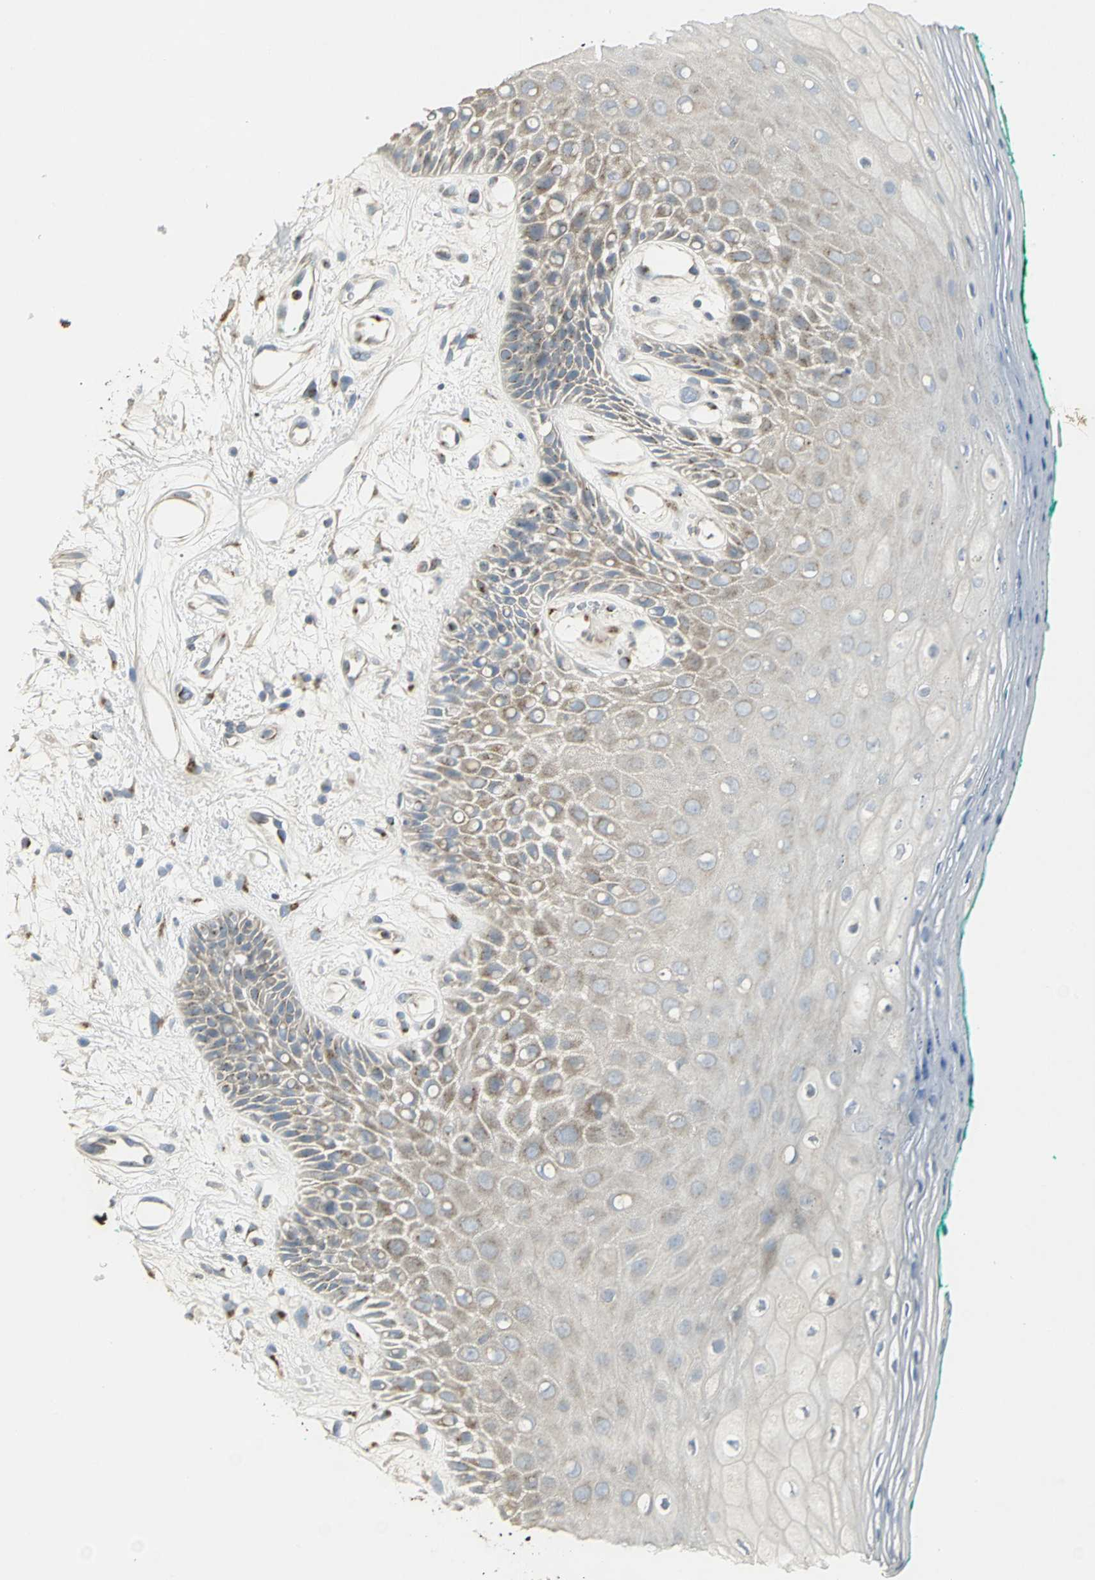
{"staining": {"intensity": "moderate", "quantity": "25%-75%", "location": "cytoplasmic/membranous"}, "tissue": "oral mucosa", "cell_type": "Squamous epithelial cells", "image_type": "normal", "snomed": [{"axis": "morphology", "description": "Normal tissue, NOS"}, {"axis": "morphology", "description": "Squamous cell carcinoma, NOS"}, {"axis": "topography", "description": "Skeletal muscle"}, {"axis": "topography", "description": "Oral tissue"}, {"axis": "topography", "description": "Head-Neck"}], "caption": "DAB (3,3'-diaminobenzidine) immunohistochemical staining of benign oral mucosa displays moderate cytoplasmic/membranous protein positivity in approximately 25%-75% of squamous epithelial cells. (DAB IHC, brown staining for protein, blue staining for nuclei).", "gene": "TM9SF2", "patient": {"sex": "female", "age": 84}}